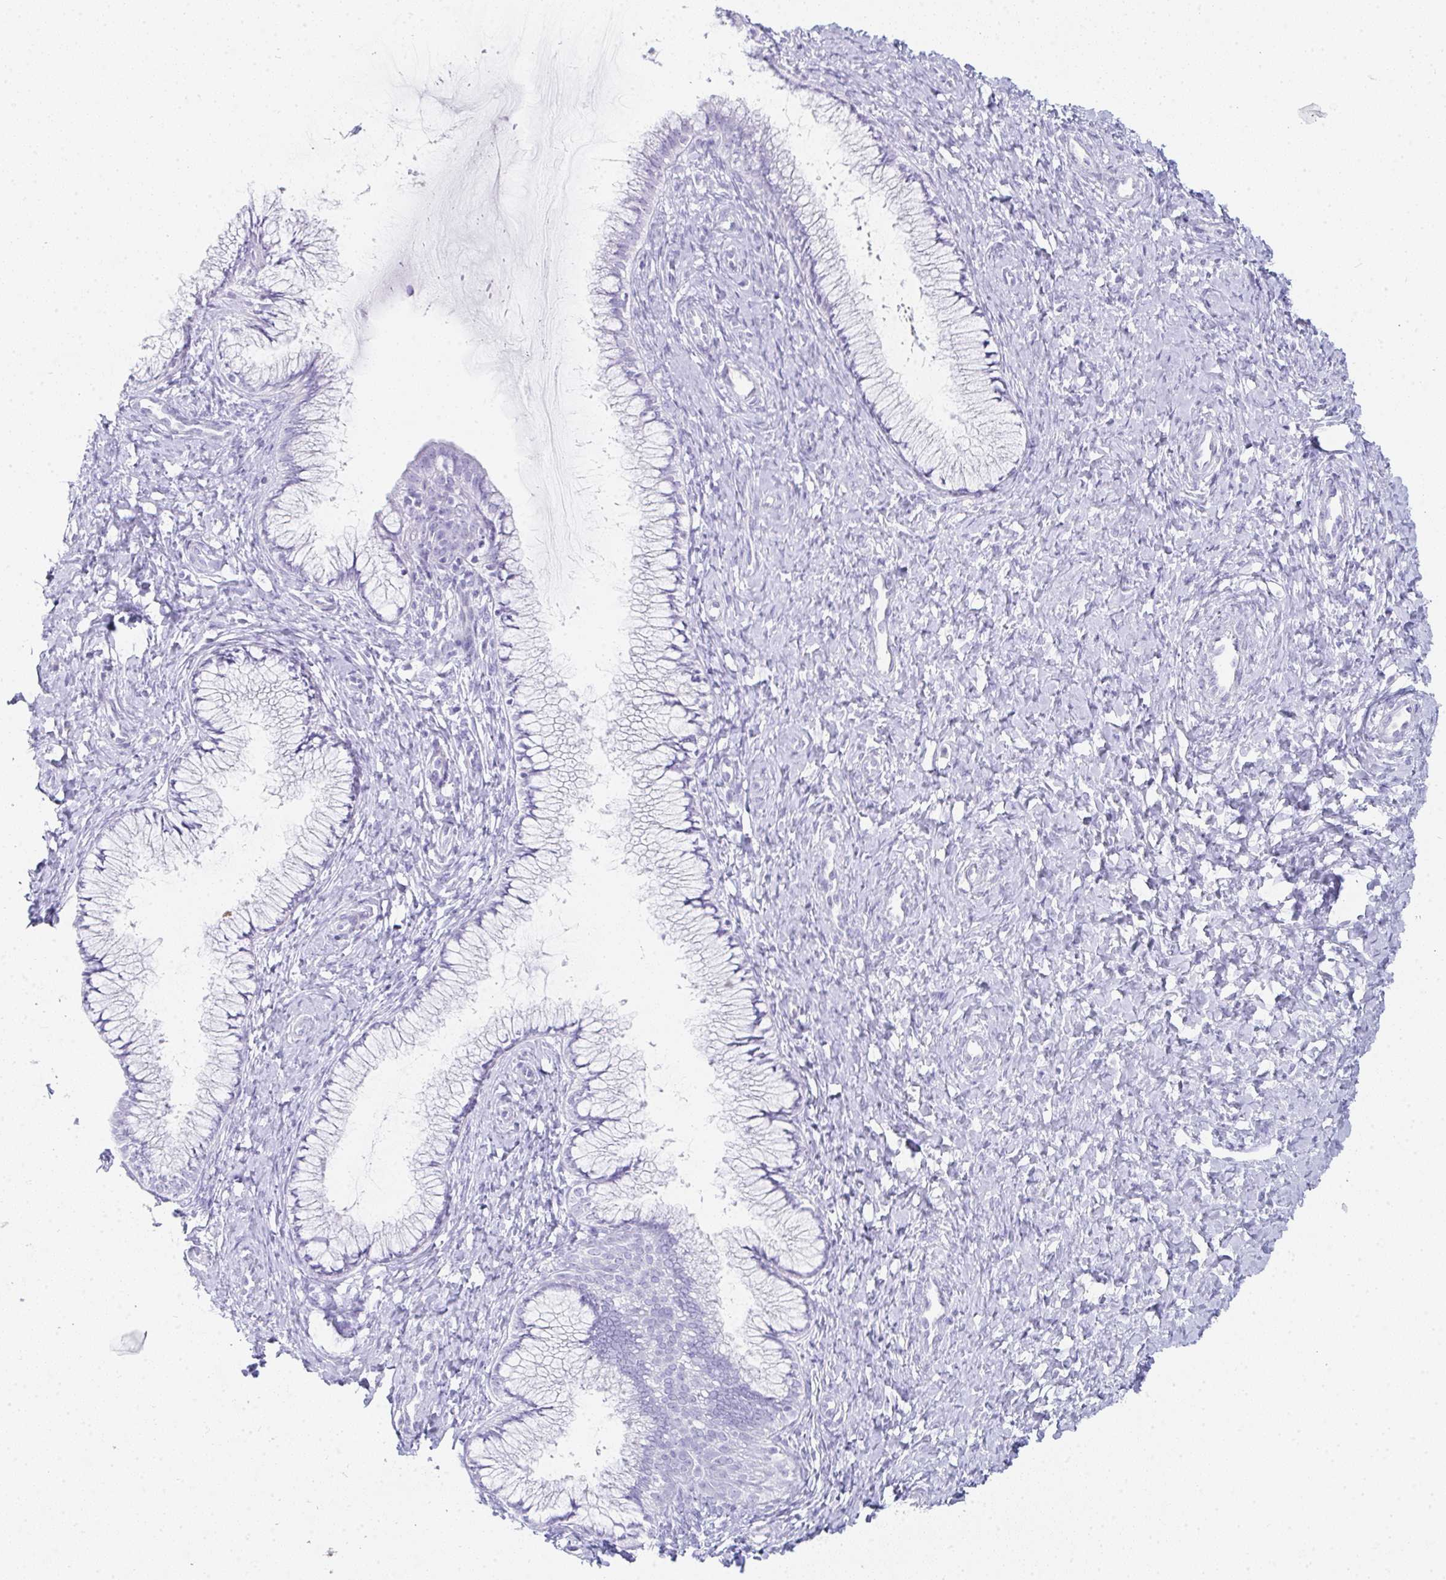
{"staining": {"intensity": "negative", "quantity": "none", "location": "none"}, "tissue": "cervix", "cell_type": "Glandular cells", "image_type": "normal", "snomed": [{"axis": "morphology", "description": "Normal tissue, NOS"}, {"axis": "topography", "description": "Cervix"}], "caption": "The immunohistochemistry photomicrograph has no significant expression in glandular cells of cervix. Brightfield microscopy of IHC stained with DAB (3,3'-diaminobenzidine) (brown) and hematoxylin (blue), captured at high magnification.", "gene": "PRND", "patient": {"sex": "female", "age": 37}}